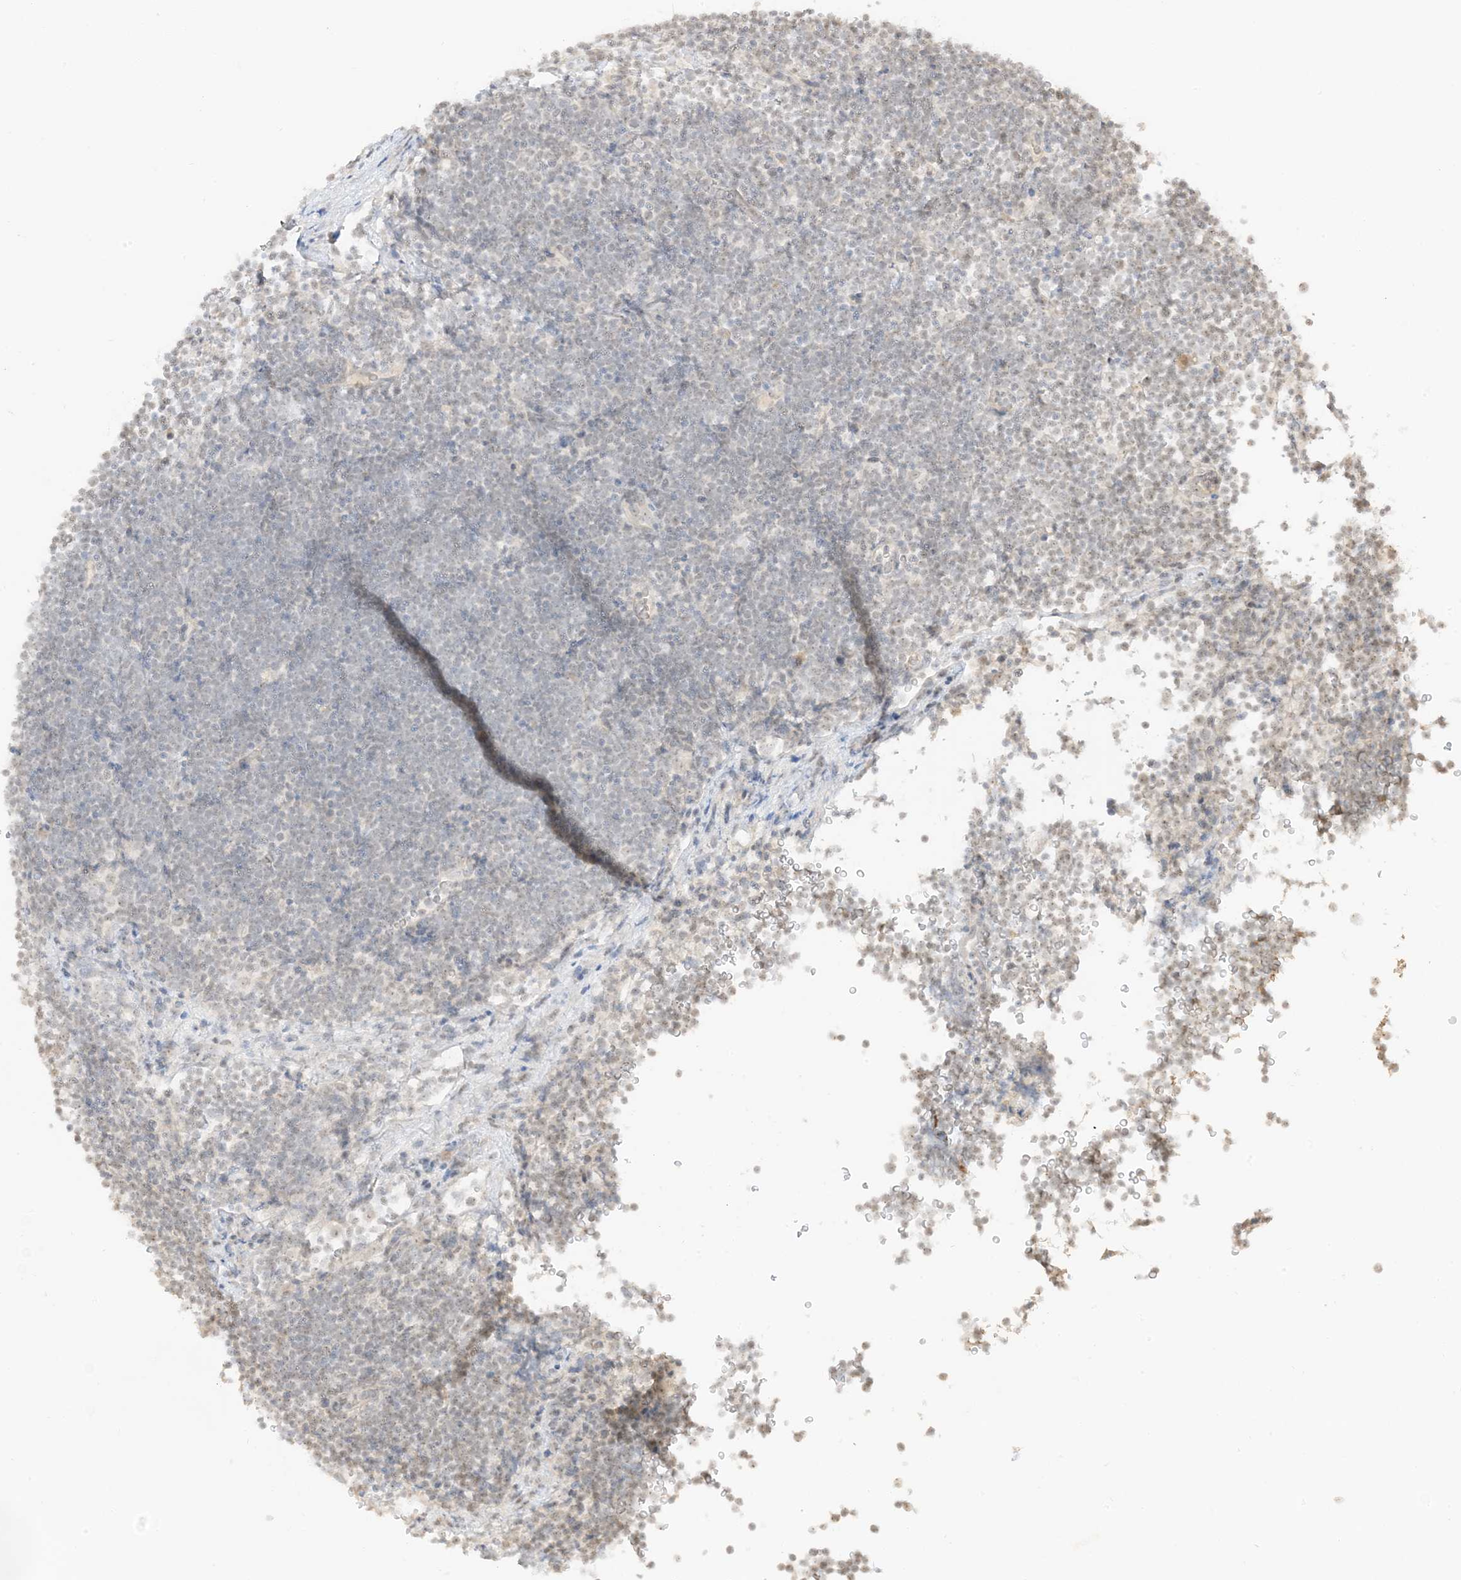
{"staining": {"intensity": "negative", "quantity": "none", "location": "none"}, "tissue": "lymphoma", "cell_type": "Tumor cells", "image_type": "cancer", "snomed": [{"axis": "morphology", "description": "Malignant lymphoma, non-Hodgkin's type, High grade"}, {"axis": "topography", "description": "Lymph node"}], "caption": "High-grade malignant lymphoma, non-Hodgkin's type stained for a protein using IHC displays no positivity tumor cells.", "gene": "ETAA1", "patient": {"sex": "male", "age": 13}}